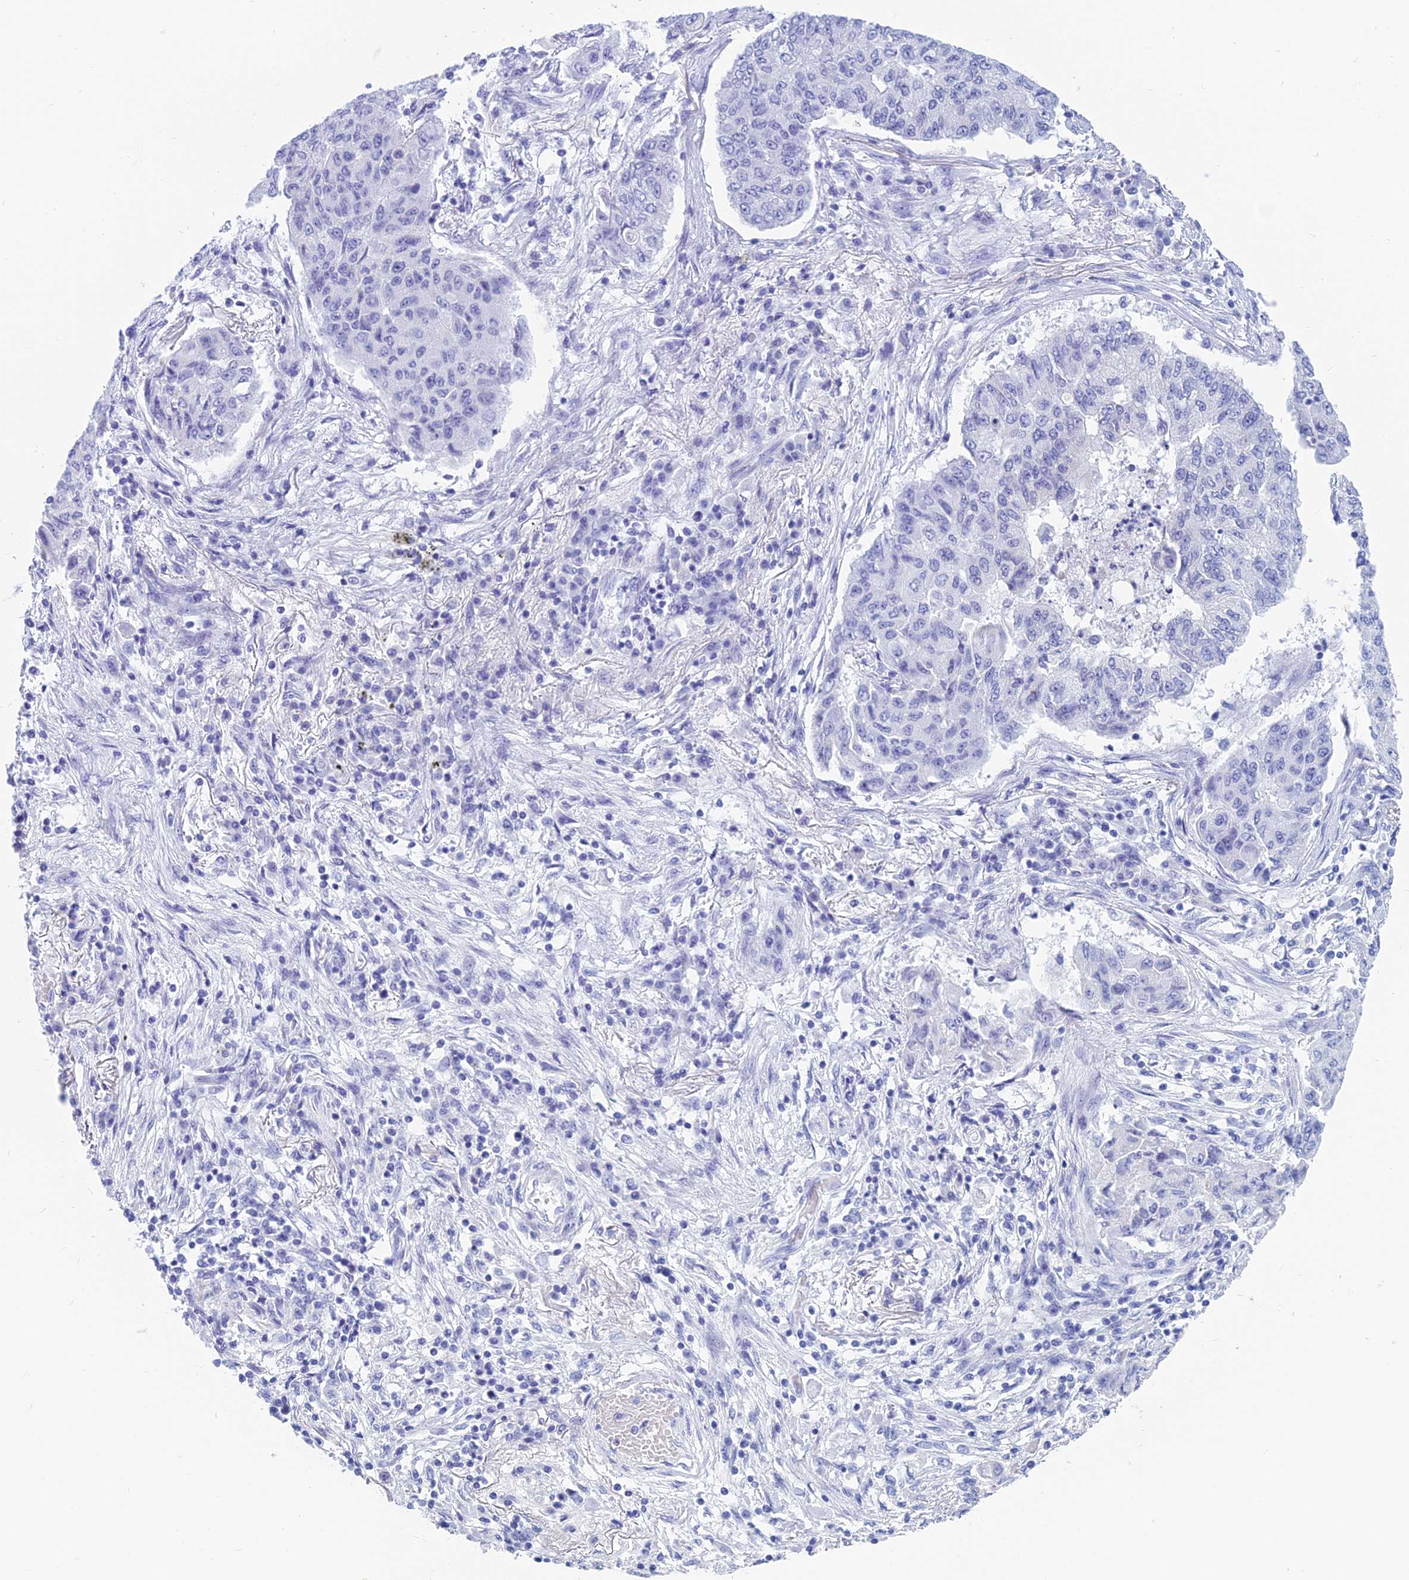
{"staining": {"intensity": "negative", "quantity": "none", "location": "none"}, "tissue": "lung cancer", "cell_type": "Tumor cells", "image_type": "cancer", "snomed": [{"axis": "morphology", "description": "Squamous cell carcinoma, NOS"}, {"axis": "topography", "description": "Lung"}], "caption": "Tumor cells show no significant expression in squamous cell carcinoma (lung).", "gene": "CAPS", "patient": {"sex": "male", "age": 74}}